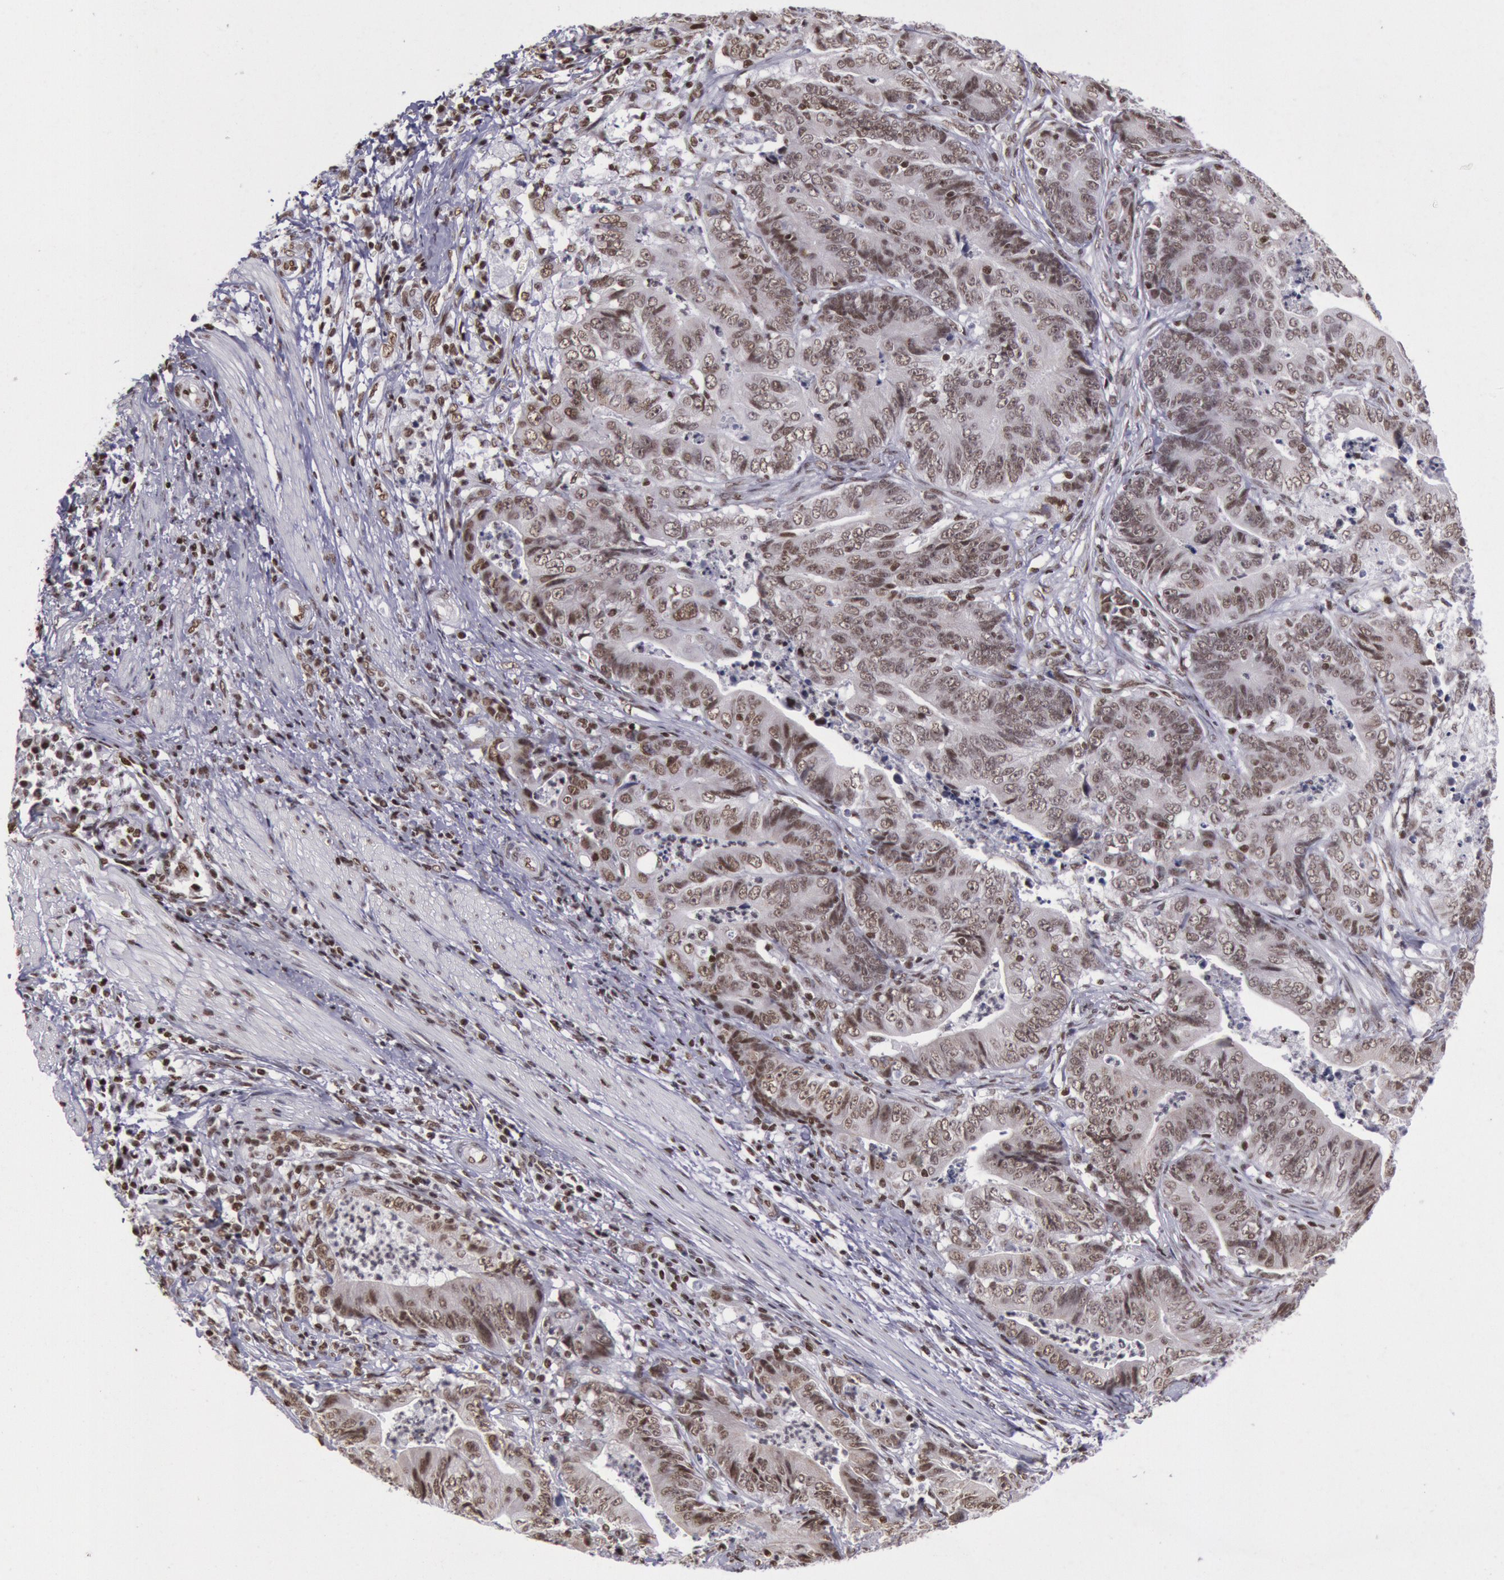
{"staining": {"intensity": "moderate", "quantity": ">75%", "location": "nuclear"}, "tissue": "stomach cancer", "cell_type": "Tumor cells", "image_type": "cancer", "snomed": [{"axis": "morphology", "description": "Adenocarcinoma, NOS"}, {"axis": "topography", "description": "Stomach, lower"}], "caption": "Stomach cancer tissue demonstrates moderate nuclear staining in approximately >75% of tumor cells, visualized by immunohistochemistry.", "gene": "NKAP", "patient": {"sex": "female", "age": 86}}